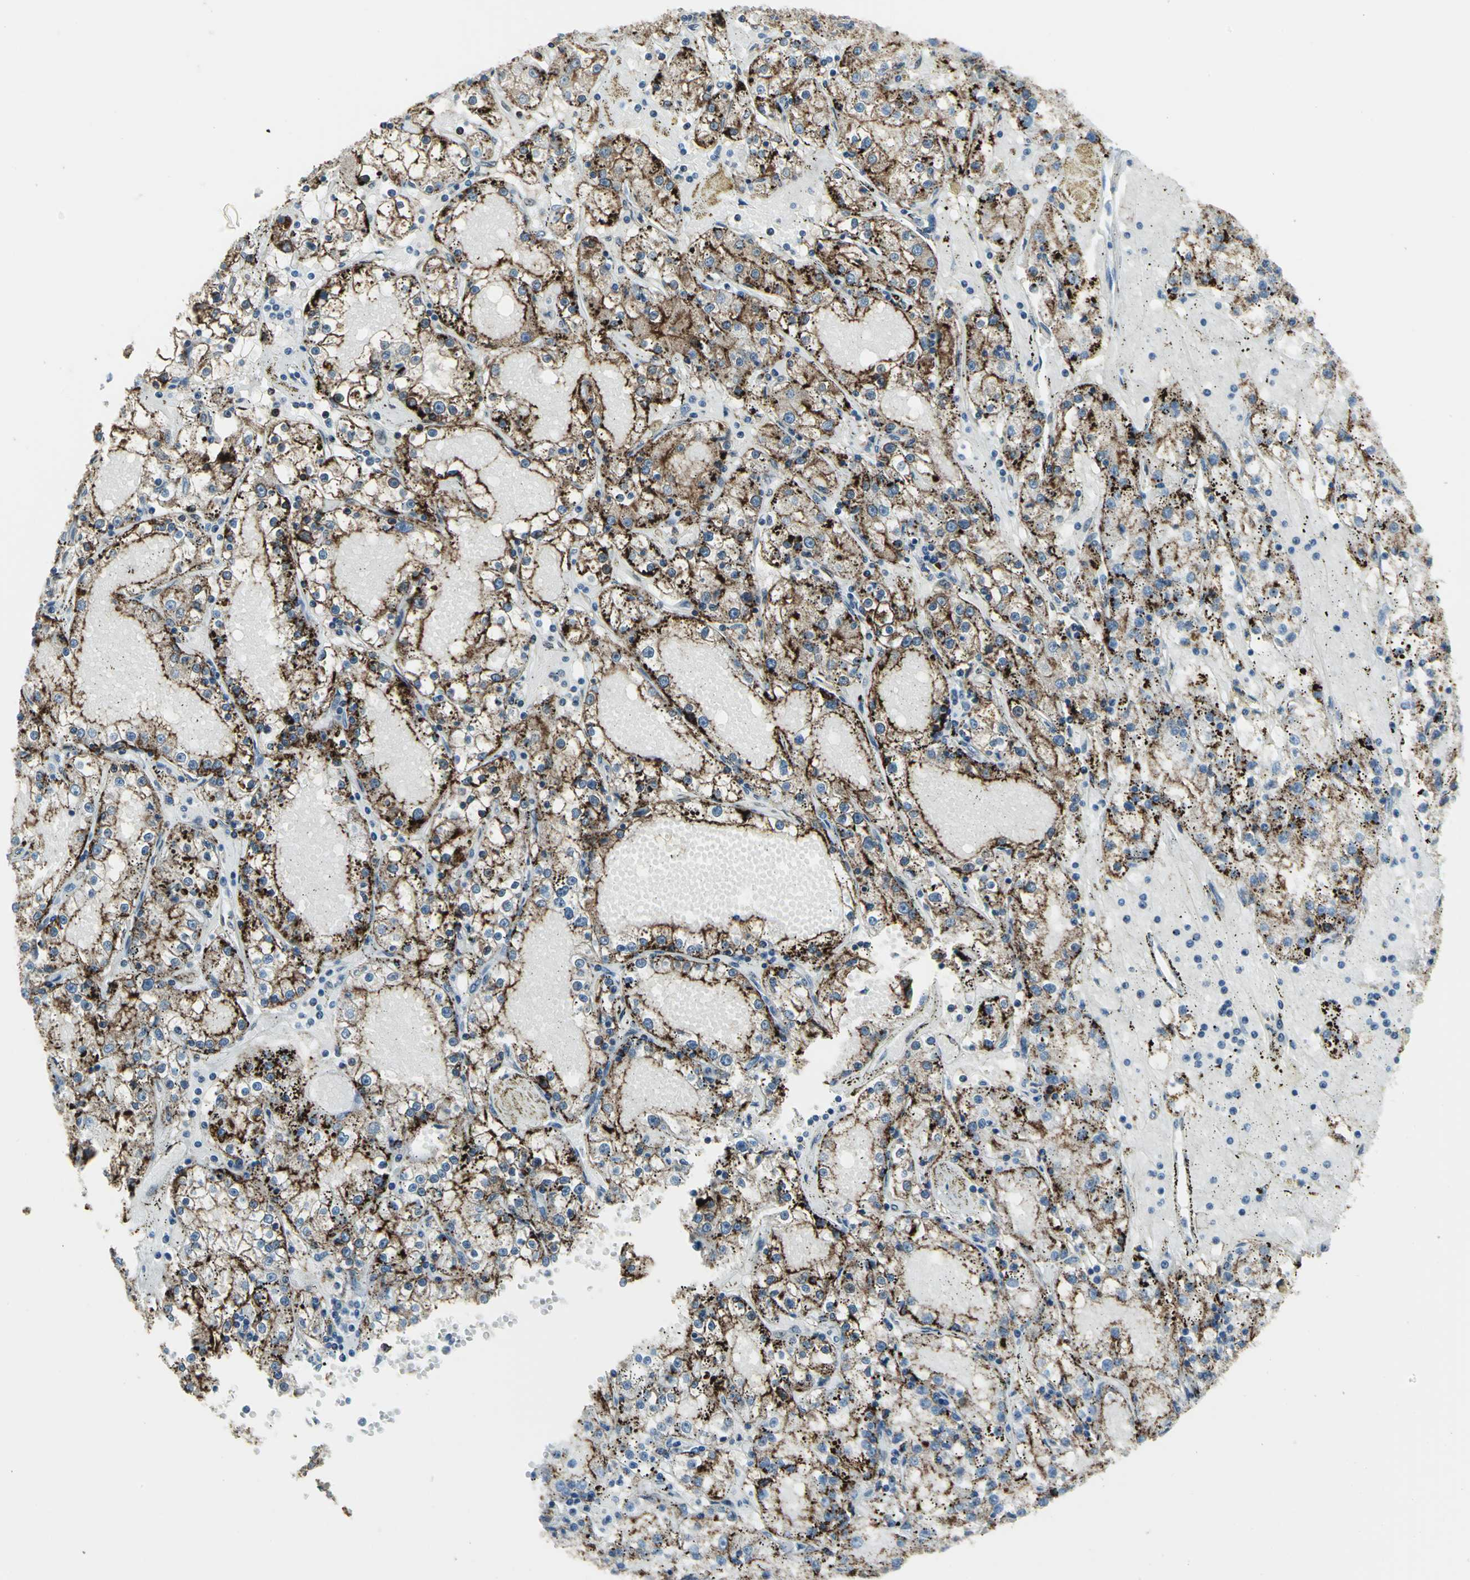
{"staining": {"intensity": "strong", "quantity": ">75%", "location": "cytoplasmic/membranous"}, "tissue": "renal cancer", "cell_type": "Tumor cells", "image_type": "cancer", "snomed": [{"axis": "morphology", "description": "Adenocarcinoma, NOS"}, {"axis": "topography", "description": "Kidney"}], "caption": "An immunohistochemistry (IHC) histopathology image of neoplastic tissue is shown. Protein staining in brown shows strong cytoplasmic/membranous positivity in renal adenocarcinoma within tumor cells.", "gene": "SNUPN", "patient": {"sex": "male", "age": 56}}